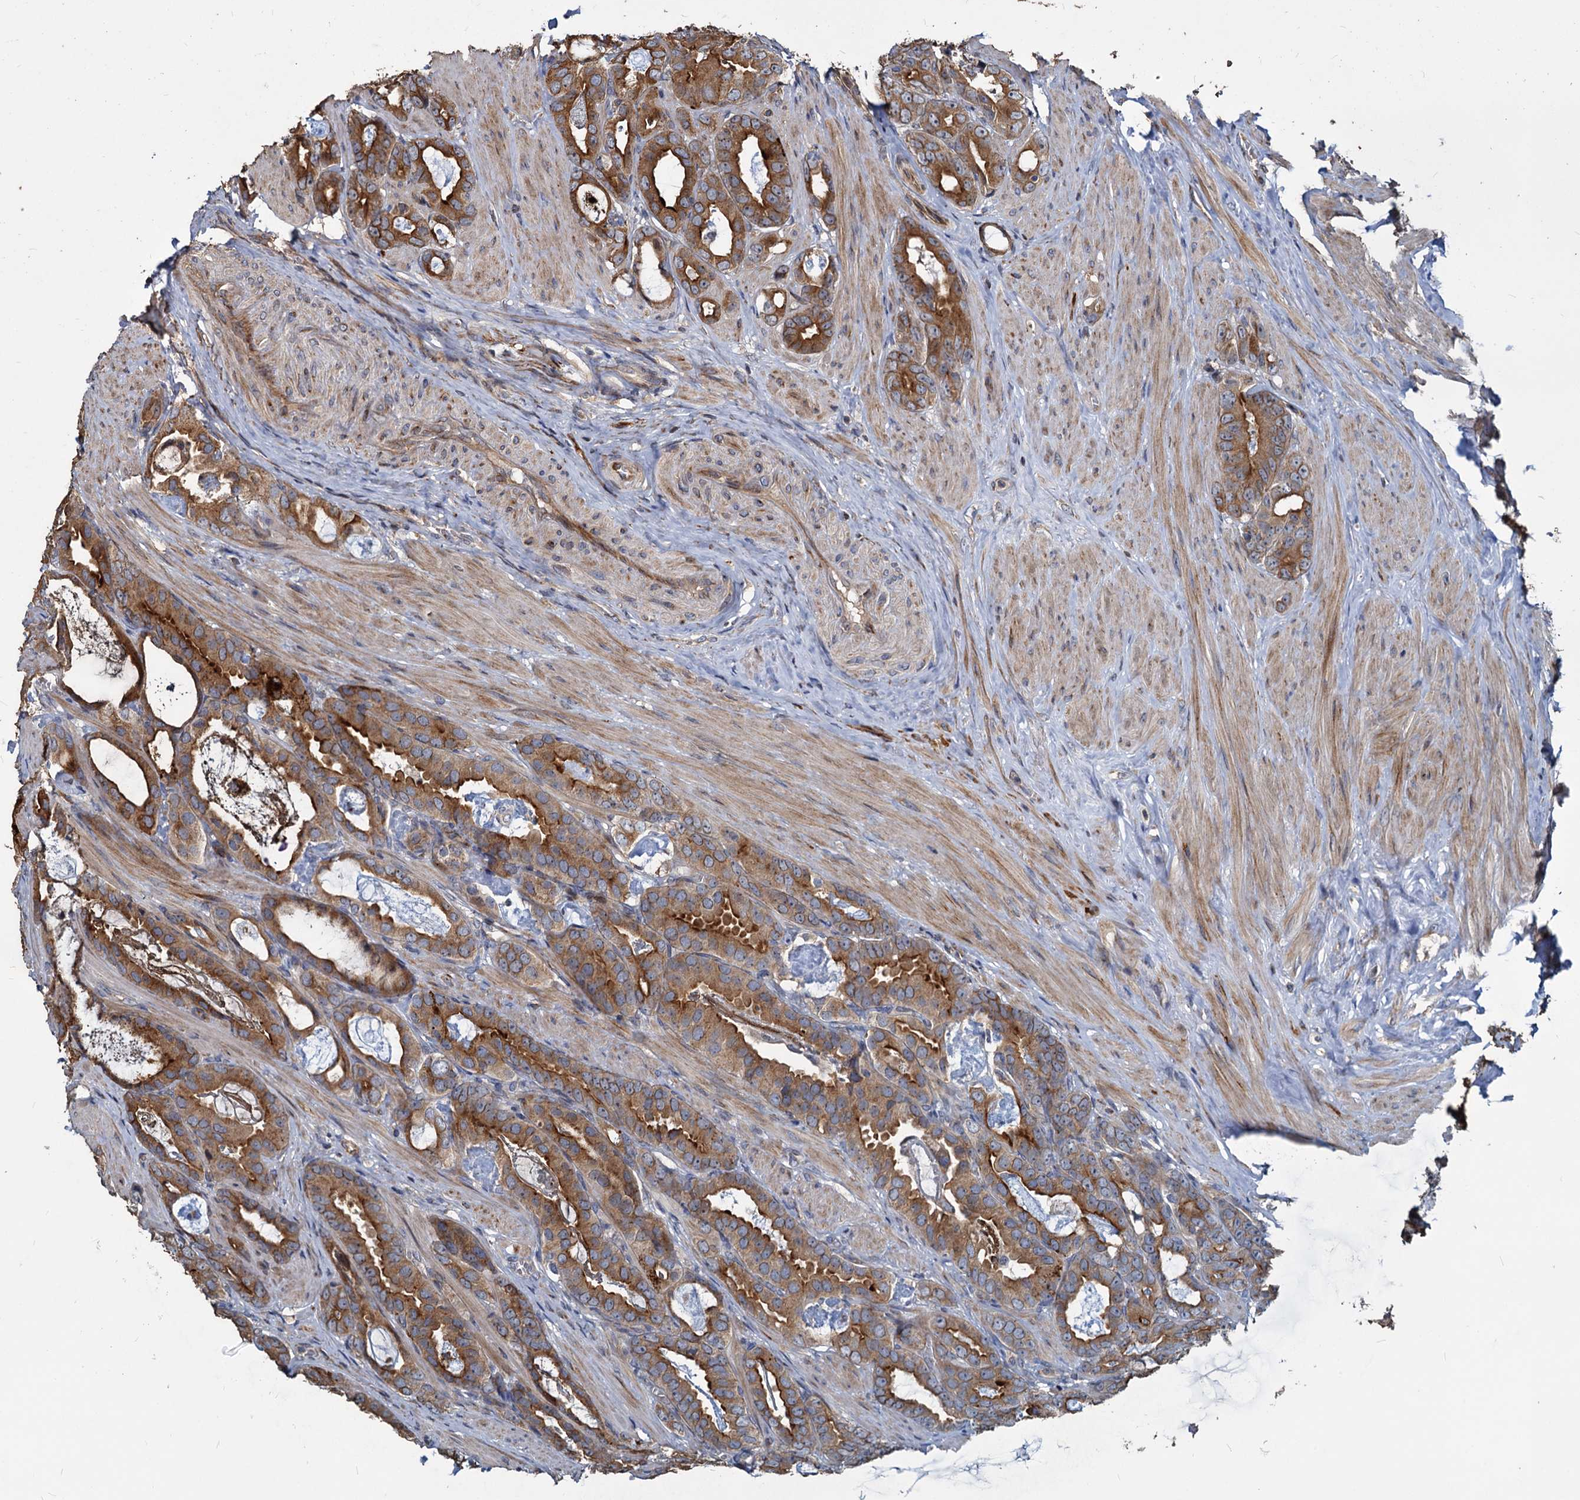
{"staining": {"intensity": "moderate", "quantity": ">75%", "location": "cytoplasmic/membranous"}, "tissue": "prostate cancer", "cell_type": "Tumor cells", "image_type": "cancer", "snomed": [{"axis": "morphology", "description": "Adenocarcinoma, Low grade"}, {"axis": "topography", "description": "Prostate"}], "caption": "An image of human prostate adenocarcinoma (low-grade) stained for a protein shows moderate cytoplasmic/membranous brown staining in tumor cells.", "gene": "DEPDC4", "patient": {"sex": "male", "age": 71}}